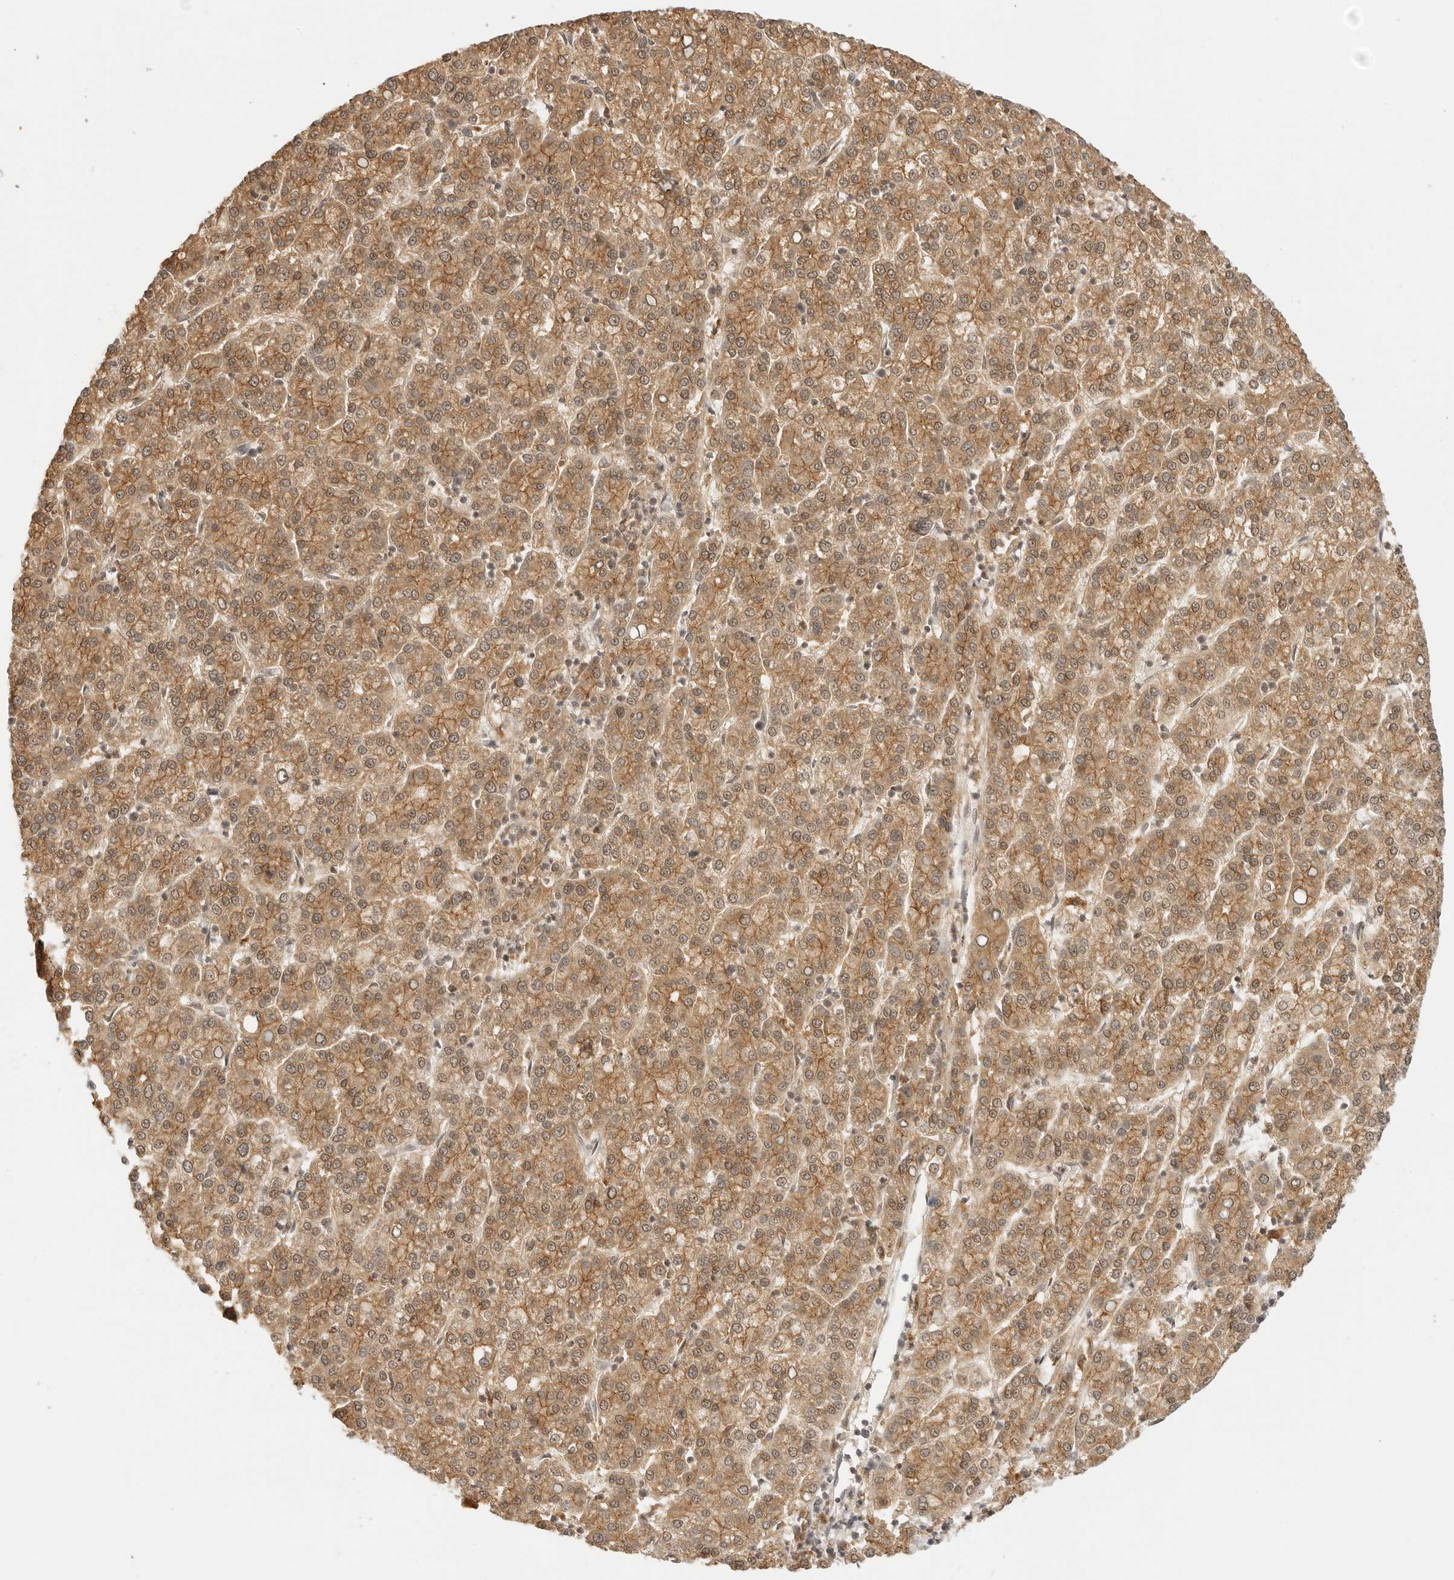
{"staining": {"intensity": "moderate", "quantity": ">75%", "location": "cytoplasmic/membranous,nuclear"}, "tissue": "liver cancer", "cell_type": "Tumor cells", "image_type": "cancer", "snomed": [{"axis": "morphology", "description": "Carcinoma, Hepatocellular, NOS"}, {"axis": "topography", "description": "Liver"}], "caption": "Immunohistochemical staining of human liver cancer demonstrates moderate cytoplasmic/membranous and nuclear protein positivity in about >75% of tumor cells.", "gene": "EPHA1", "patient": {"sex": "female", "age": 58}}